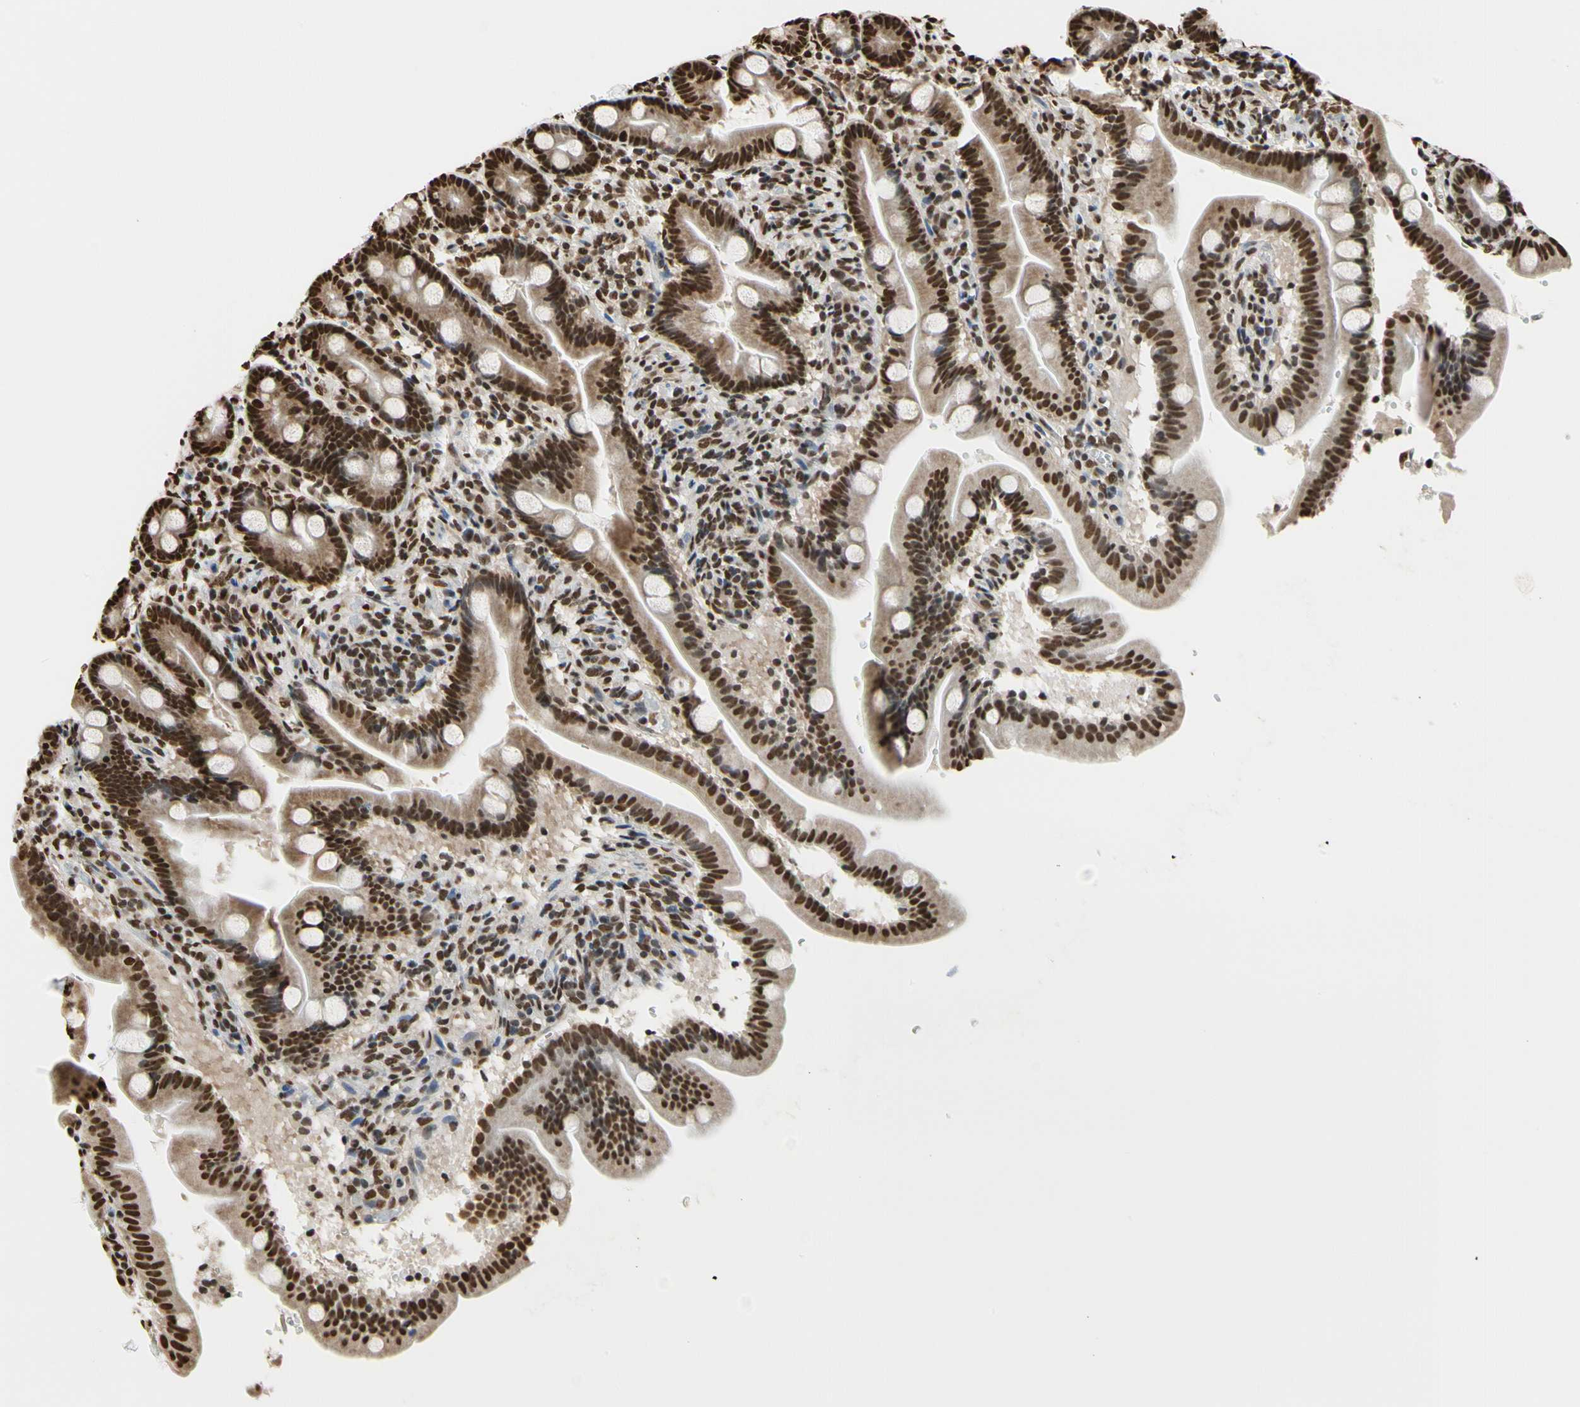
{"staining": {"intensity": "strong", "quantity": ">75%", "location": "cytoplasmic/membranous,nuclear"}, "tissue": "duodenum", "cell_type": "Glandular cells", "image_type": "normal", "snomed": [{"axis": "morphology", "description": "Normal tissue, NOS"}, {"axis": "topography", "description": "Duodenum"}], "caption": "Protein expression analysis of unremarkable human duodenum reveals strong cytoplasmic/membranous,nuclear positivity in approximately >75% of glandular cells. (DAB IHC with brightfield microscopy, high magnification).", "gene": "HNRNPK", "patient": {"sex": "male", "age": 54}}